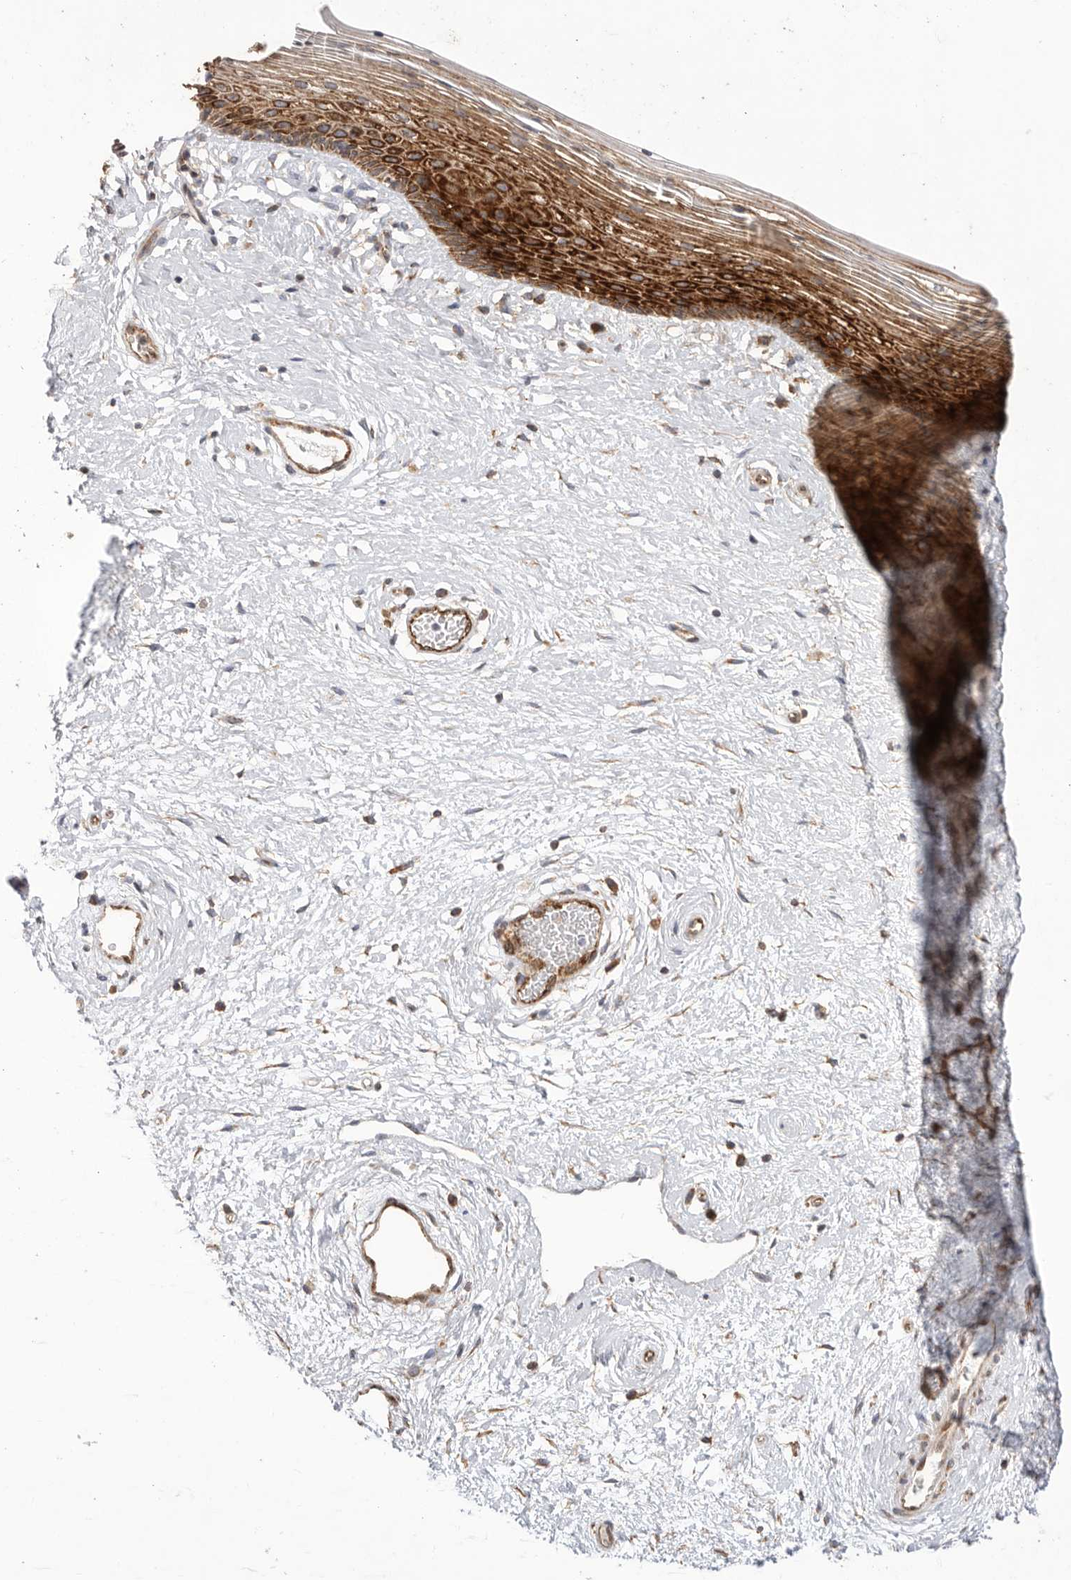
{"staining": {"intensity": "strong", "quantity": ">75%", "location": "cytoplasmic/membranous"}, "tissue": "vagina", "cell_type": "Squamous epithelial cells", "image_type": "normal", "snomed": [{"axis": "morphology", "description": "Normal tissue, NOS"}, {"axis": "topography", "description": "Vagina"}], "caption": "The immunohistochemical stain highlights strong cytoplasmic/membranous expression in squamous epithelial cells of unremarkable vagina.", "gene": "SERBP1", "patient": {"sex": "female", "age": 46}}